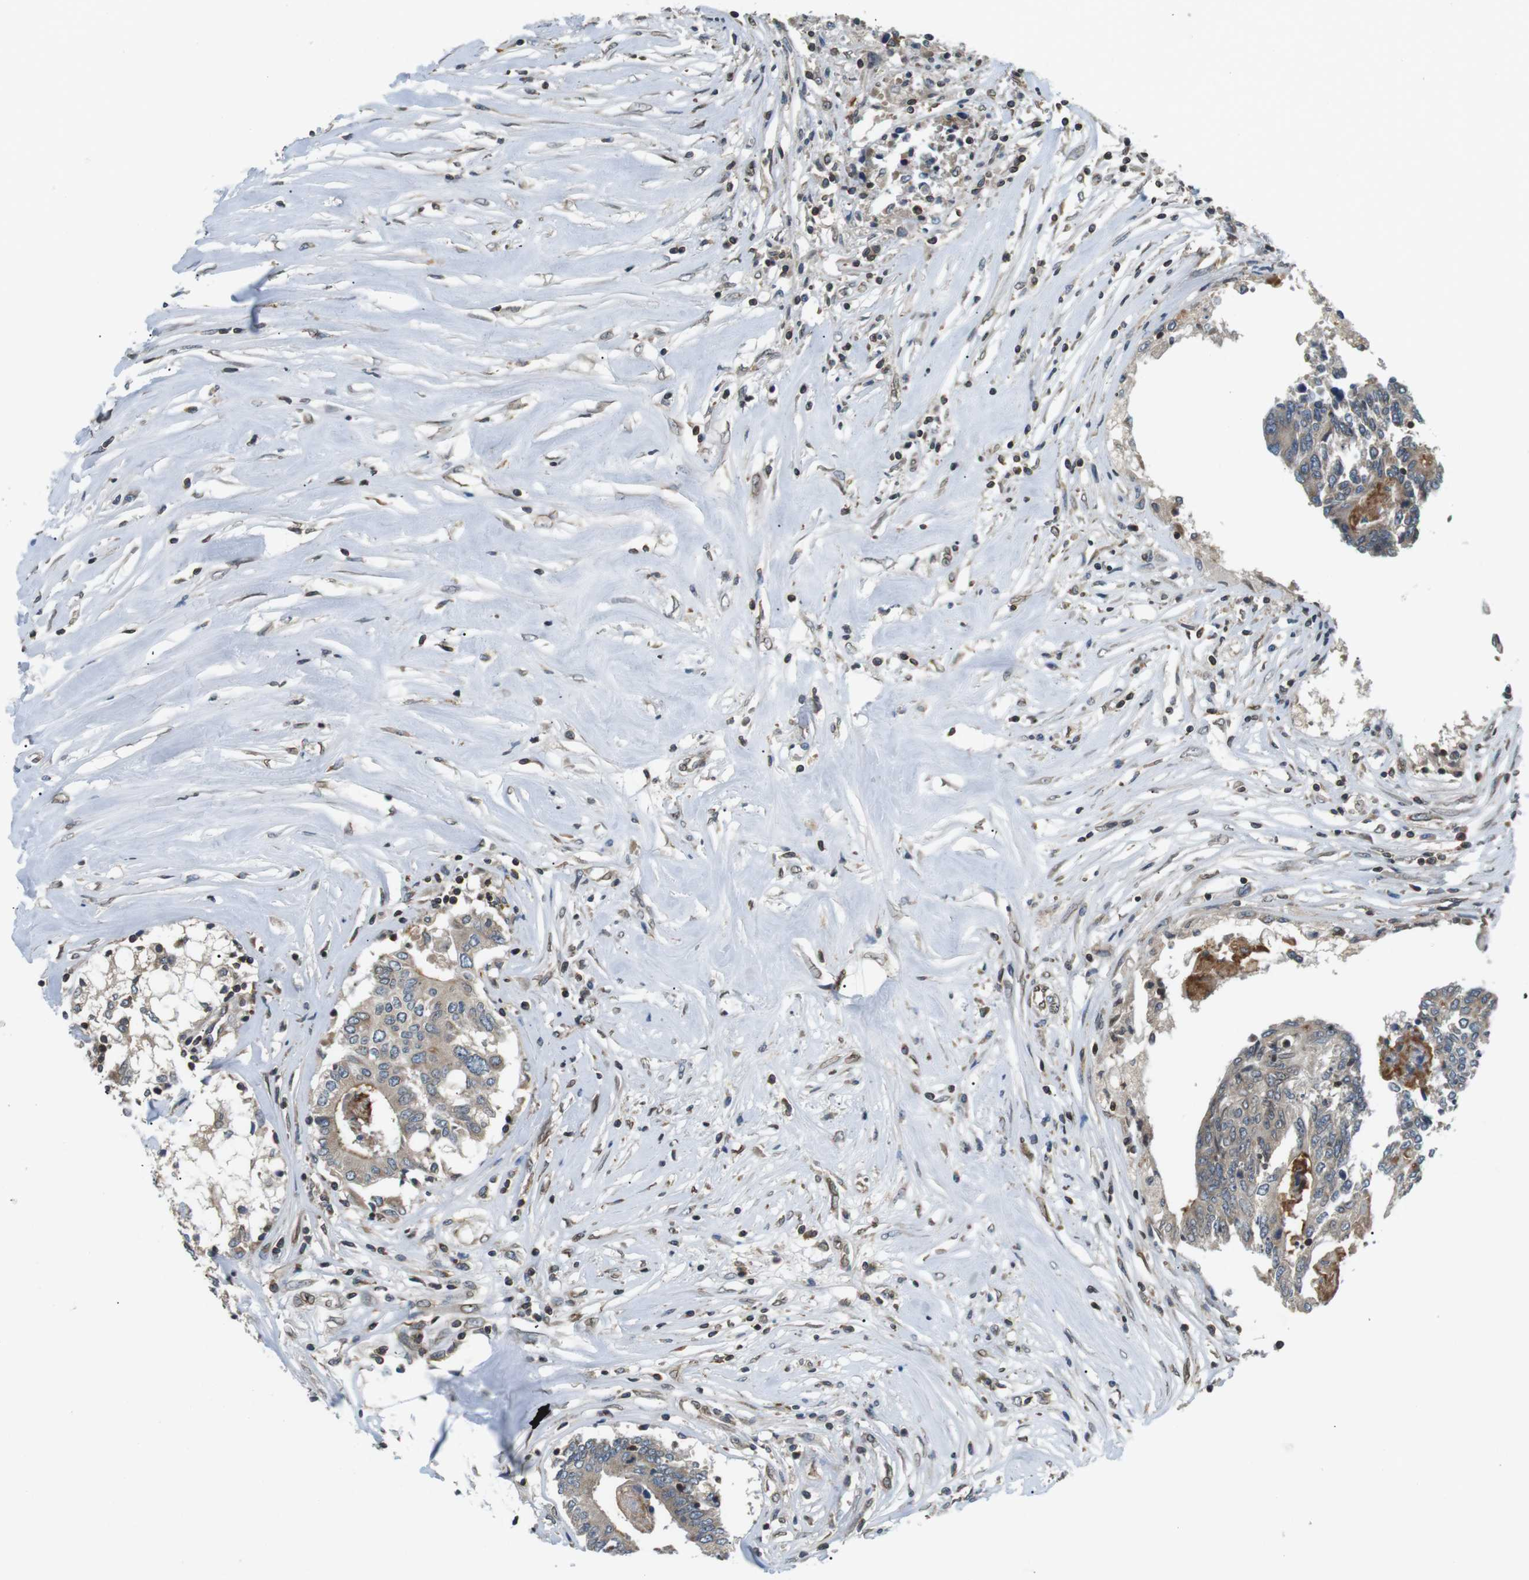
{"staining": {"intensity": "negative", "quantity": "none", "location": "none"}, "tissue": "colorectal cancer", "cell_type": "Tumor cells", "image_type": "cancer", "snomed": [{"axis": "morphology", "description": "Adenocarcinoma, NOS"}, {"axis": "topography", "description": "Rectum"}], "caption": "Immunohistochemistry of adenocarcinoma (colorectal) demonstrates no staining in tumor cells.", "gene": "TMX4", "patient": {"sex": "male", "age": 63}}